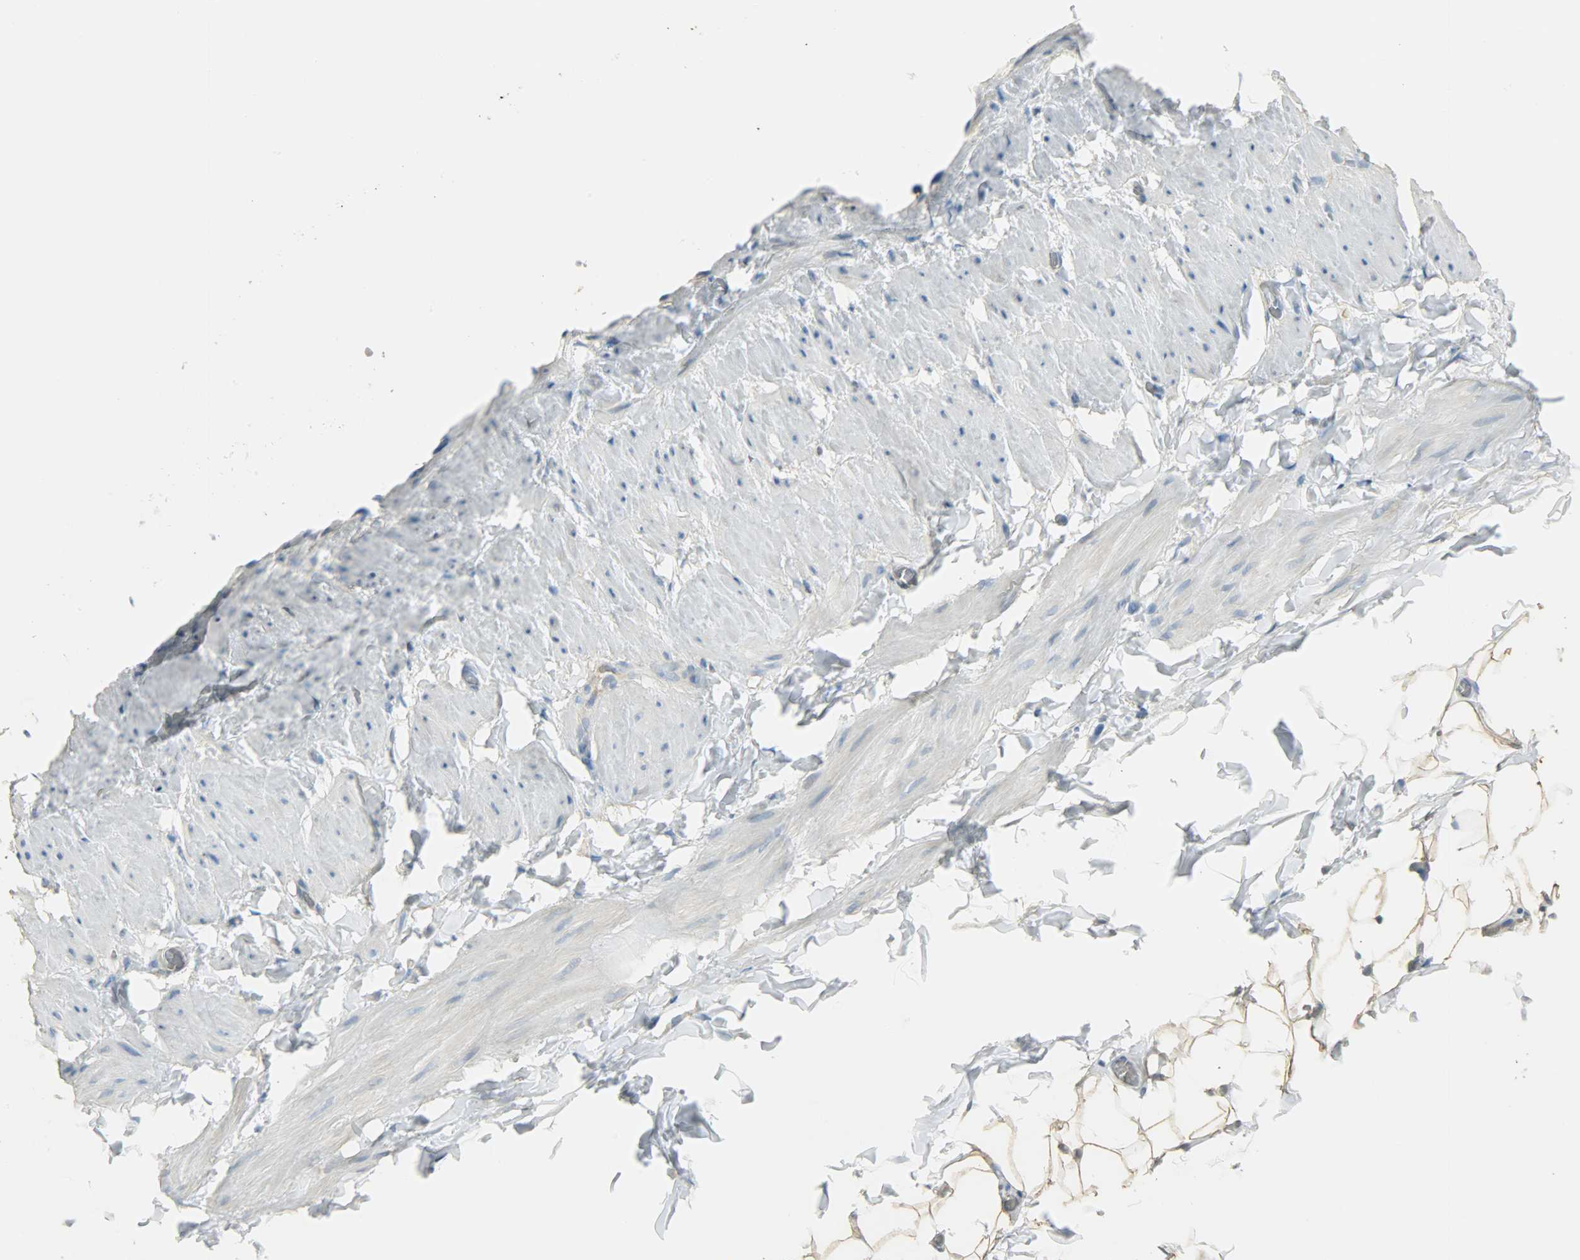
{"staining": {"intensity": "moderate", "quantity": ">75%", "location": "cytoplasmic/membranous"}, "tissue": "adipose tissue", "cell_type": "Adipocytes", "image_type": "normal", "snomed": [{"axis": "morphology", "description": "Normal tissue, NOS"}, {"axis": "topography", "description": "Soft tissue"}], "caption": "Adipocytes show medium levels of moderate cytoplasmic/membranous expression in about >75% of cells in normal human adipose tissue.", "gene": "PRMT5", "patient": {"sex": "male", "age": 26}}